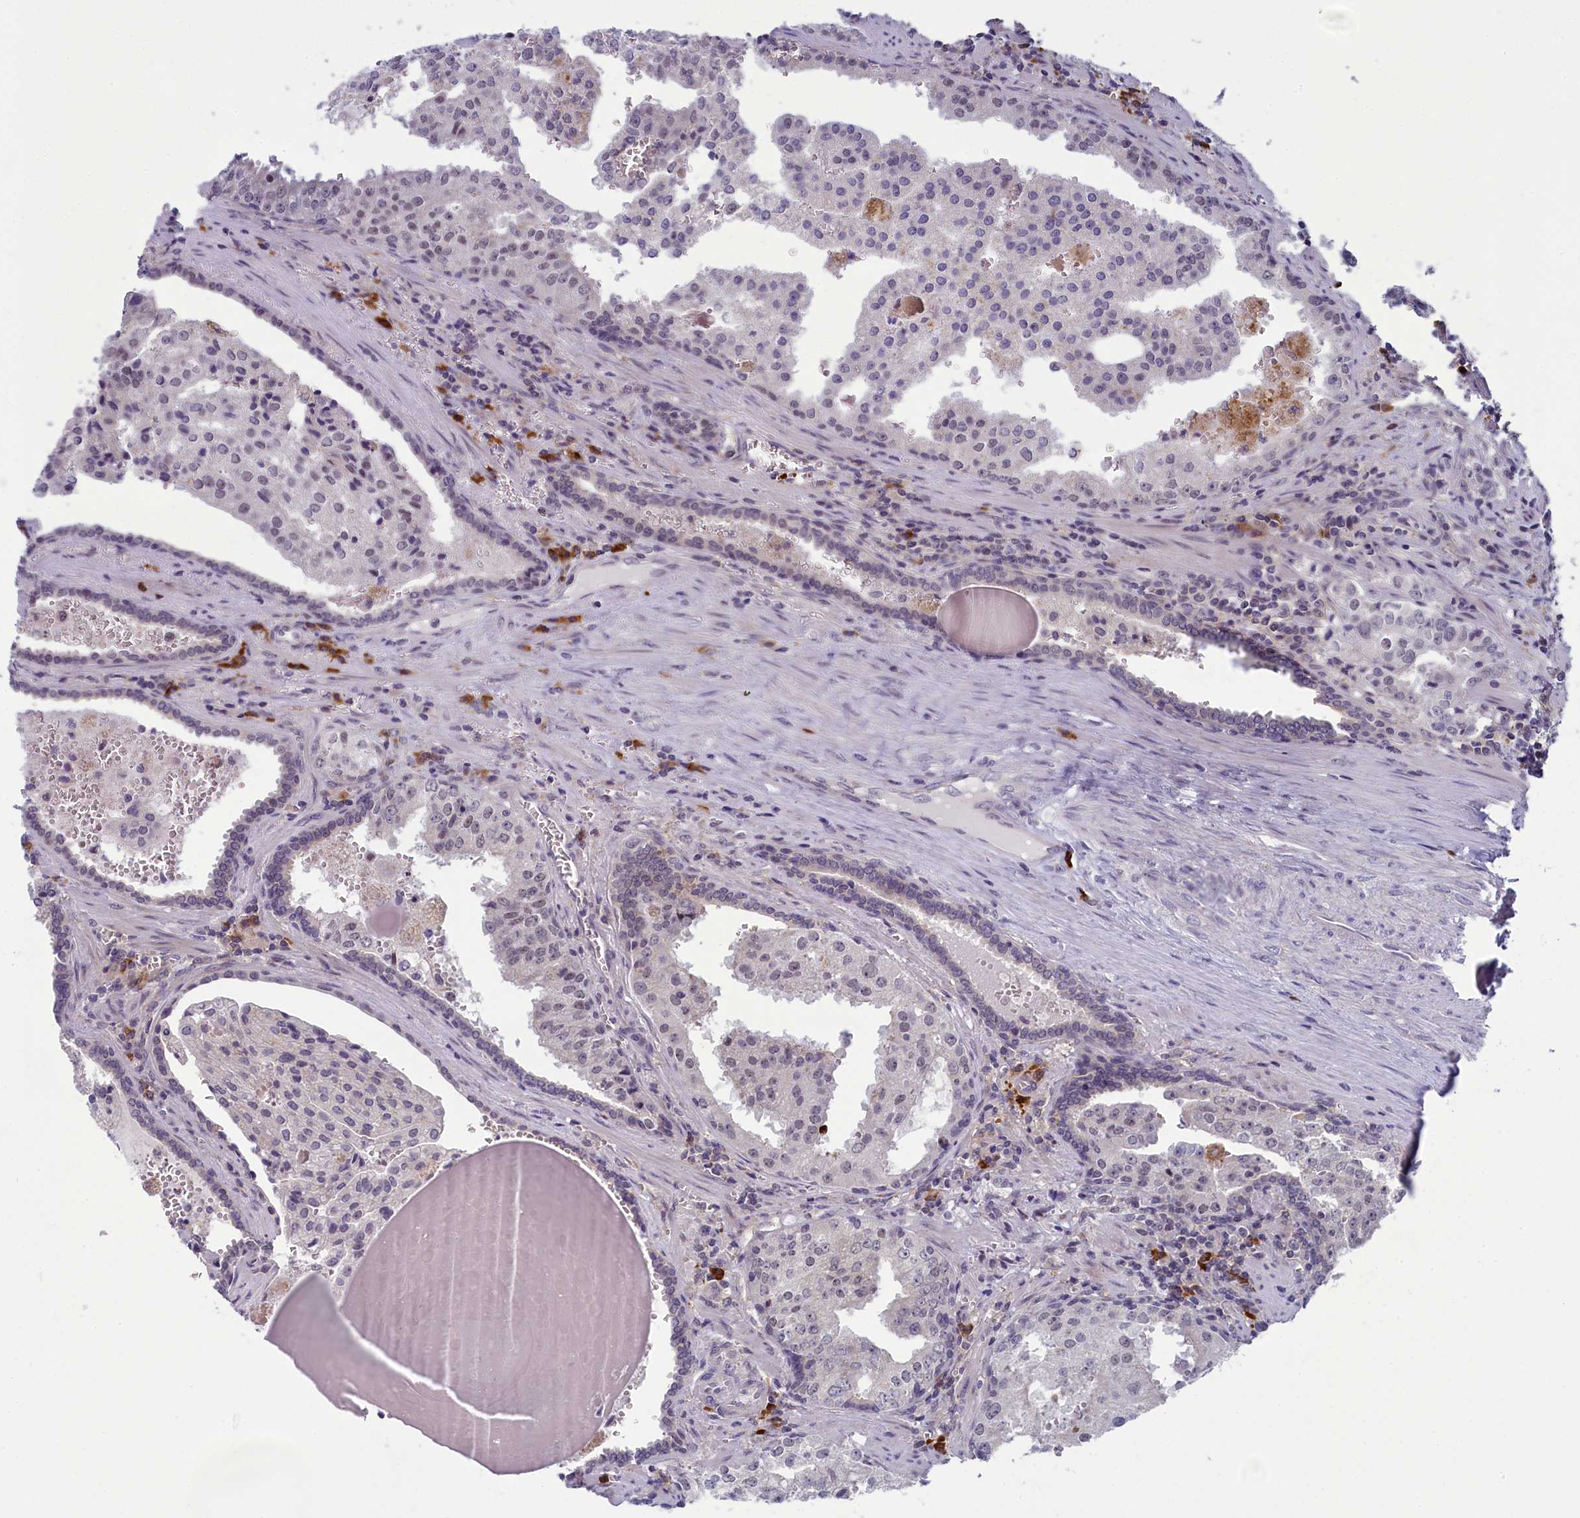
{"staining": {"intensity": "negative", "quantity": "none", "location": "none"}, "tissue": "prostate cancer", "cell_type": "Tumor cells", "image_type": "cancer", "snomed": [{"axis": "morphology", "description": "Adenocarcinoma, High grade"}, {"axis": "topography", "description": "Prostate"}], "caption": "Protein analysis of adenocarcinoma (high-grade) (prostate) displays no significant staining in tumor cells.", "gene": "CNEP1R1", "patient": {"sex": "male", "age": 68}}